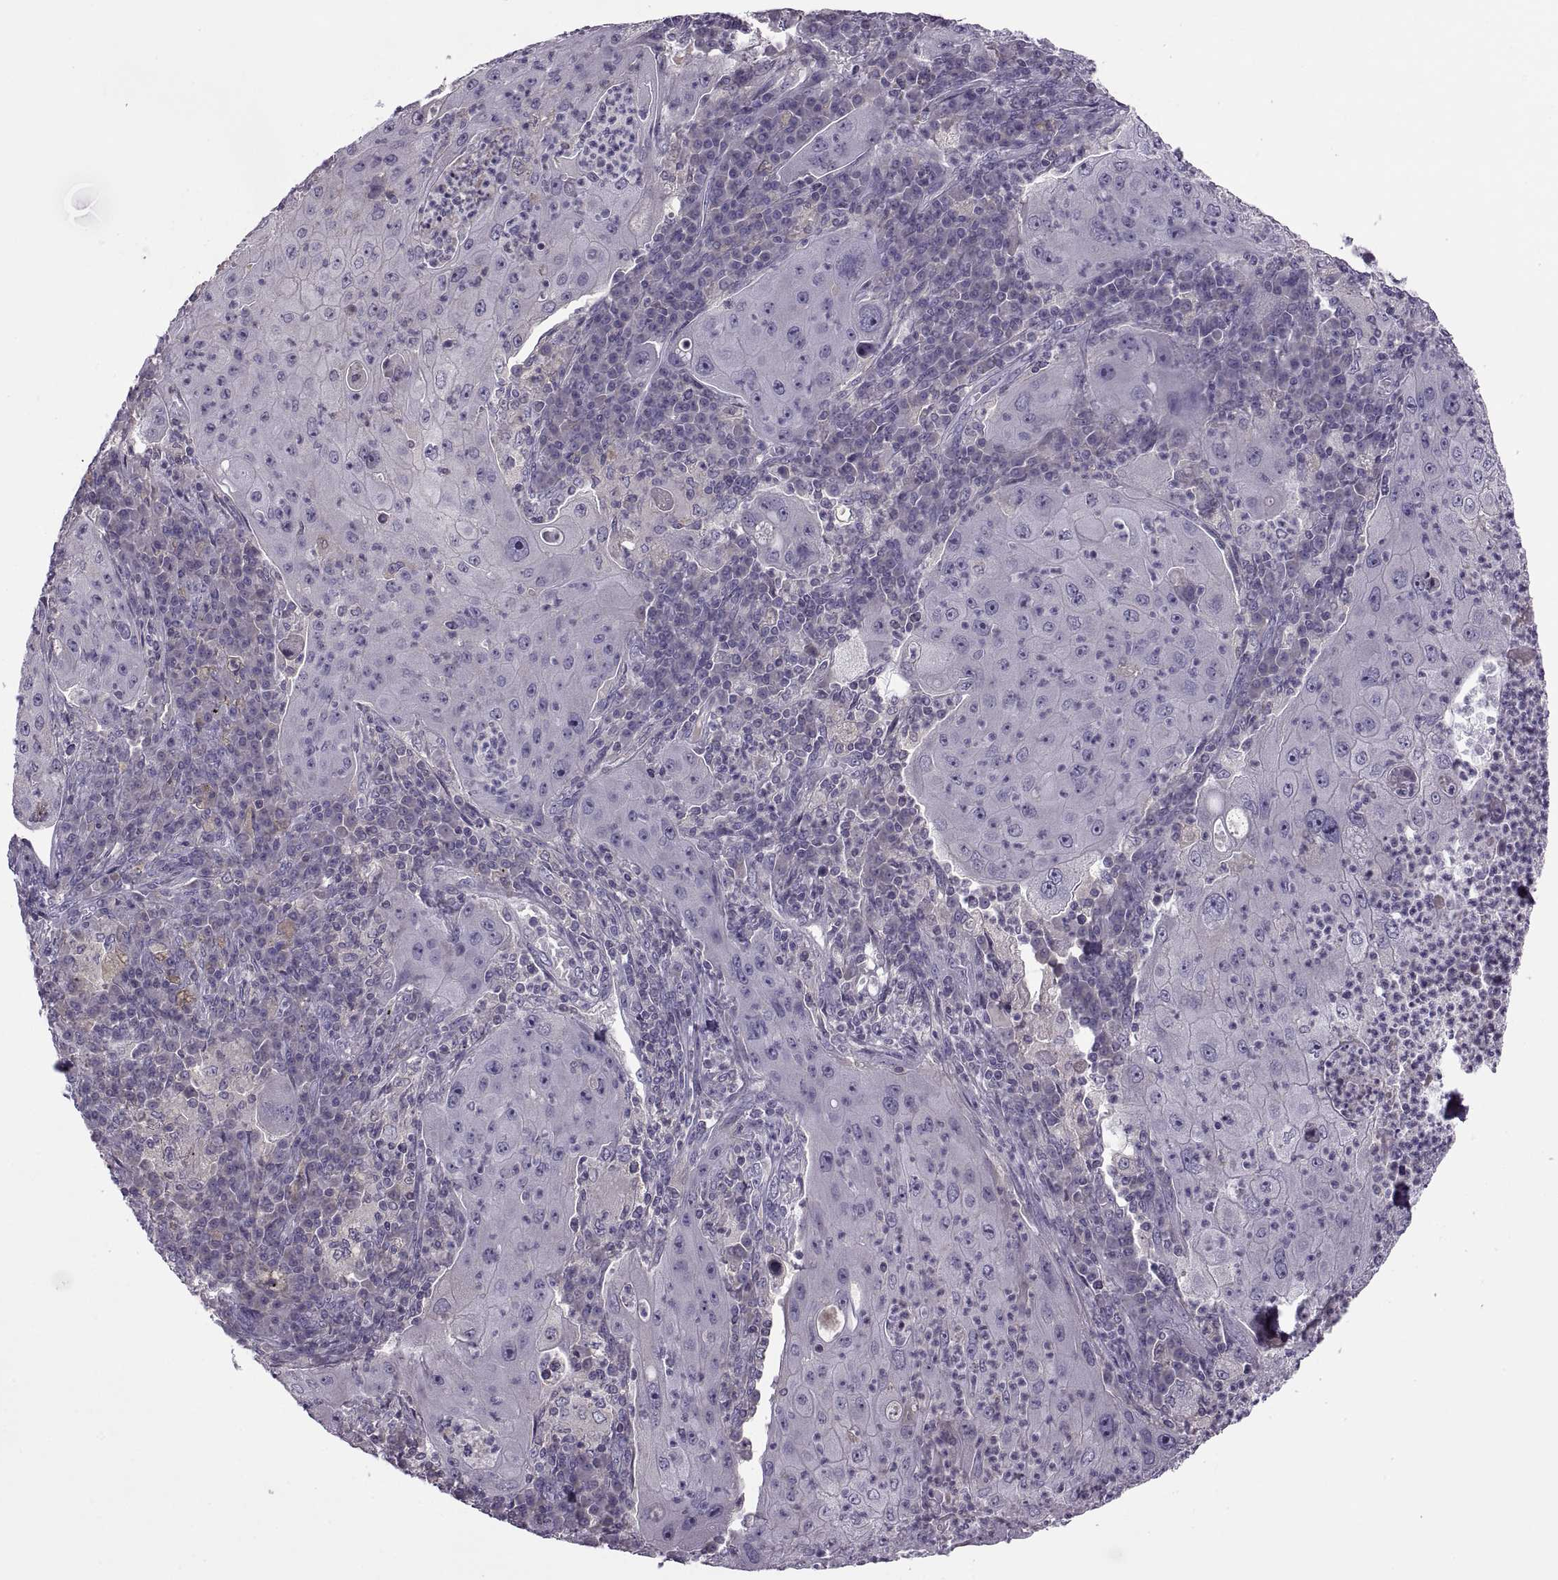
{"staining": {"intensity": "negative", "quantity": "none", "location": "none"}, "tissue": "lung cancer", "cell_type": "Tumor cells", "image_type": "cancer", "snomed": [{"axis": "morphology", "description": "Squamous cell carcinoma, NOS"}, {"axis": "topography", "description": "Lung"}], "caption": "An IHC photomicrograph of squamous cell carcinoma (lung) is shown. There is no staining in tumor cells of squamous cell carcinoma (lung).", "gene": "RSPH6A", "patient": {"sex": "female", "age": 59}}